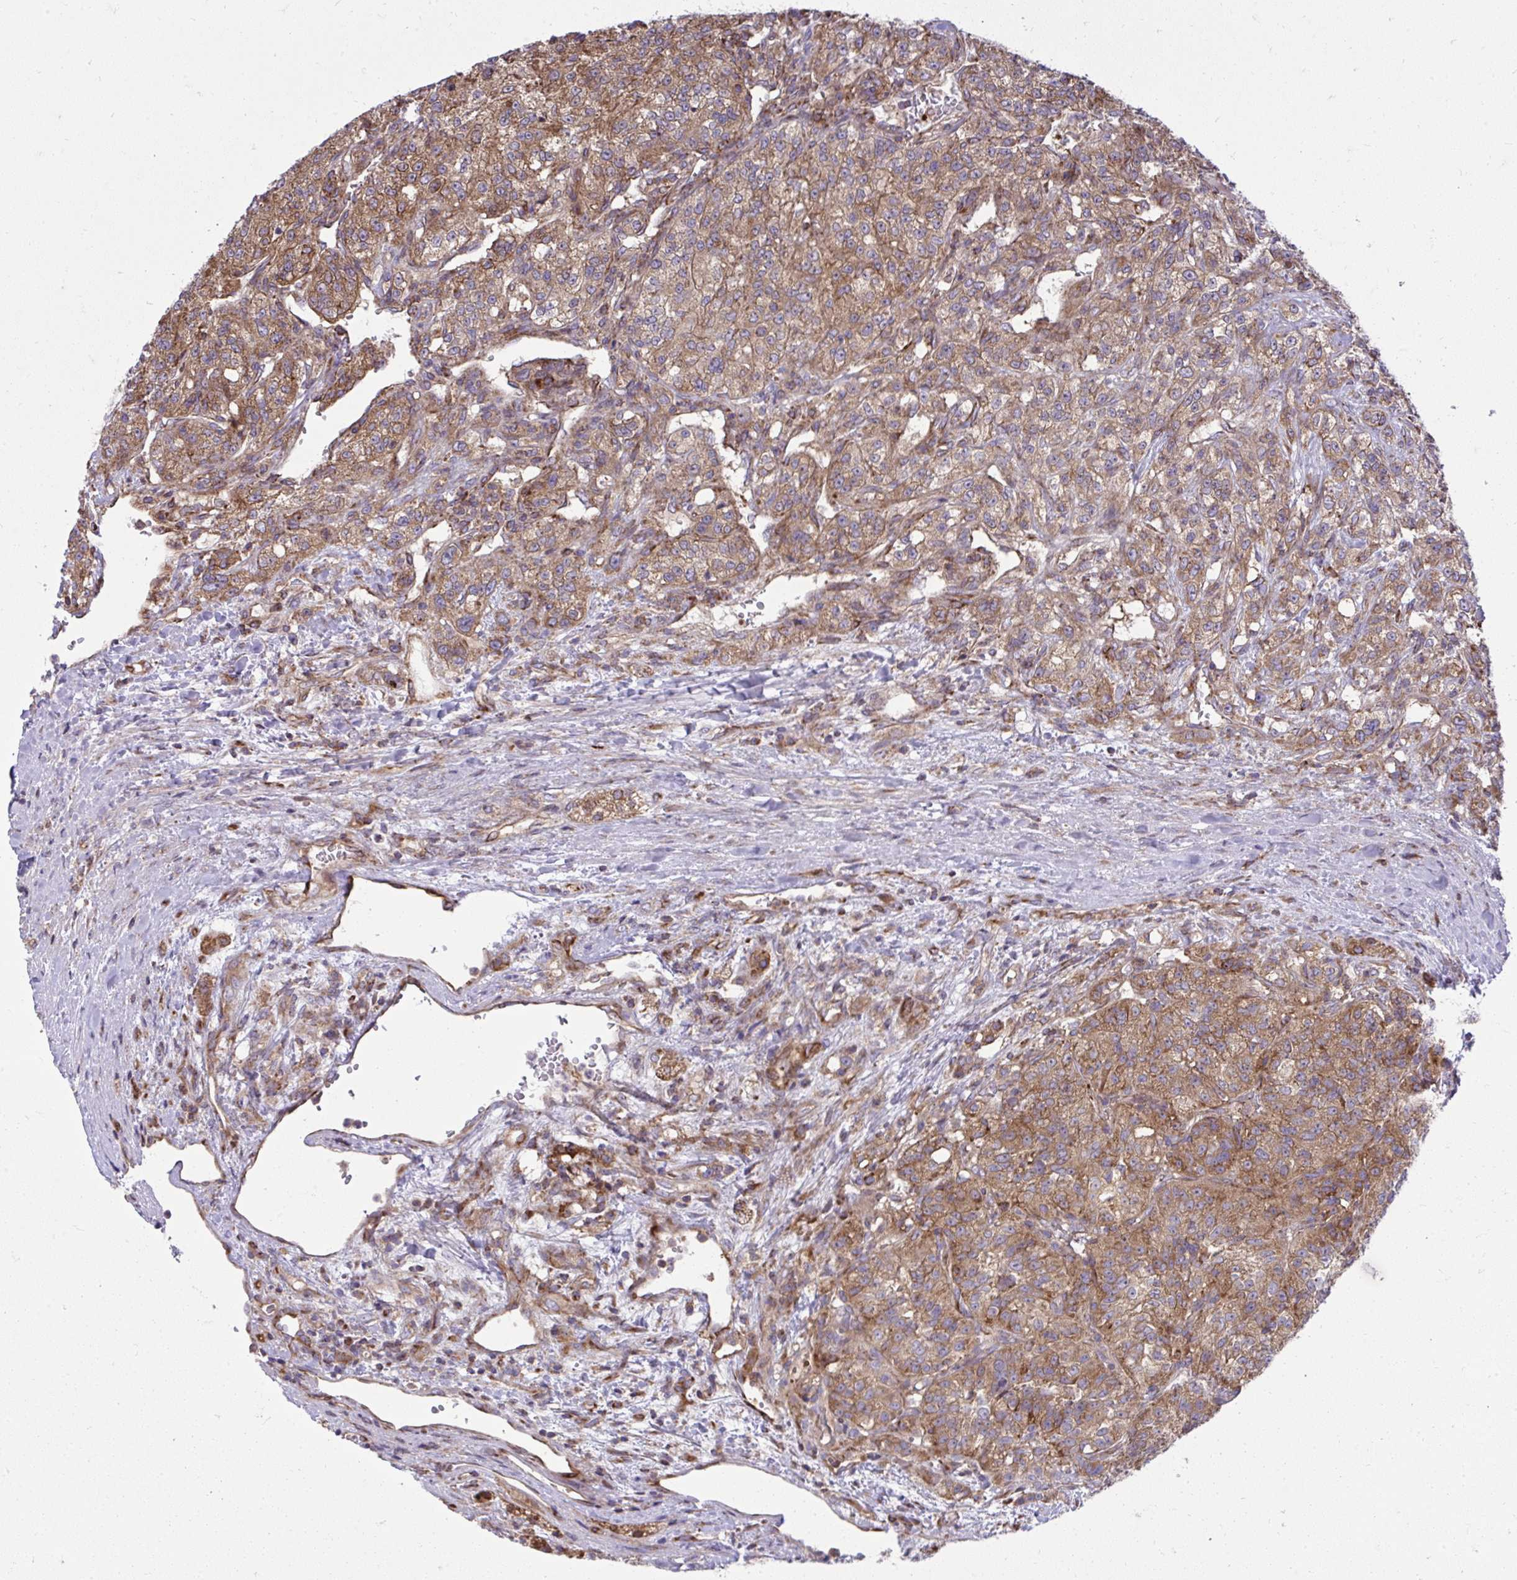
{"staining": {"intensity": "moderate", "quantity": ">75%", "location": "cytoplasmic/membranous"}, "tissue": "renal cancer", "cell_type": "Tumor cells", "image_type": "cancer", "snomed": [{"axis": "morphology", "description": "Adenocarcinoma, NOS"}, {"axis": "topography", "description": "Kidney"}], "caption": "Protein staining by IHC shows moderate cytoplasmic/membranous positivity in approximately >75% of tumor cells in renal adenocarcinoma.", "gene": "NMNAT3", "patient": {"sex": "female", "age": 63}}